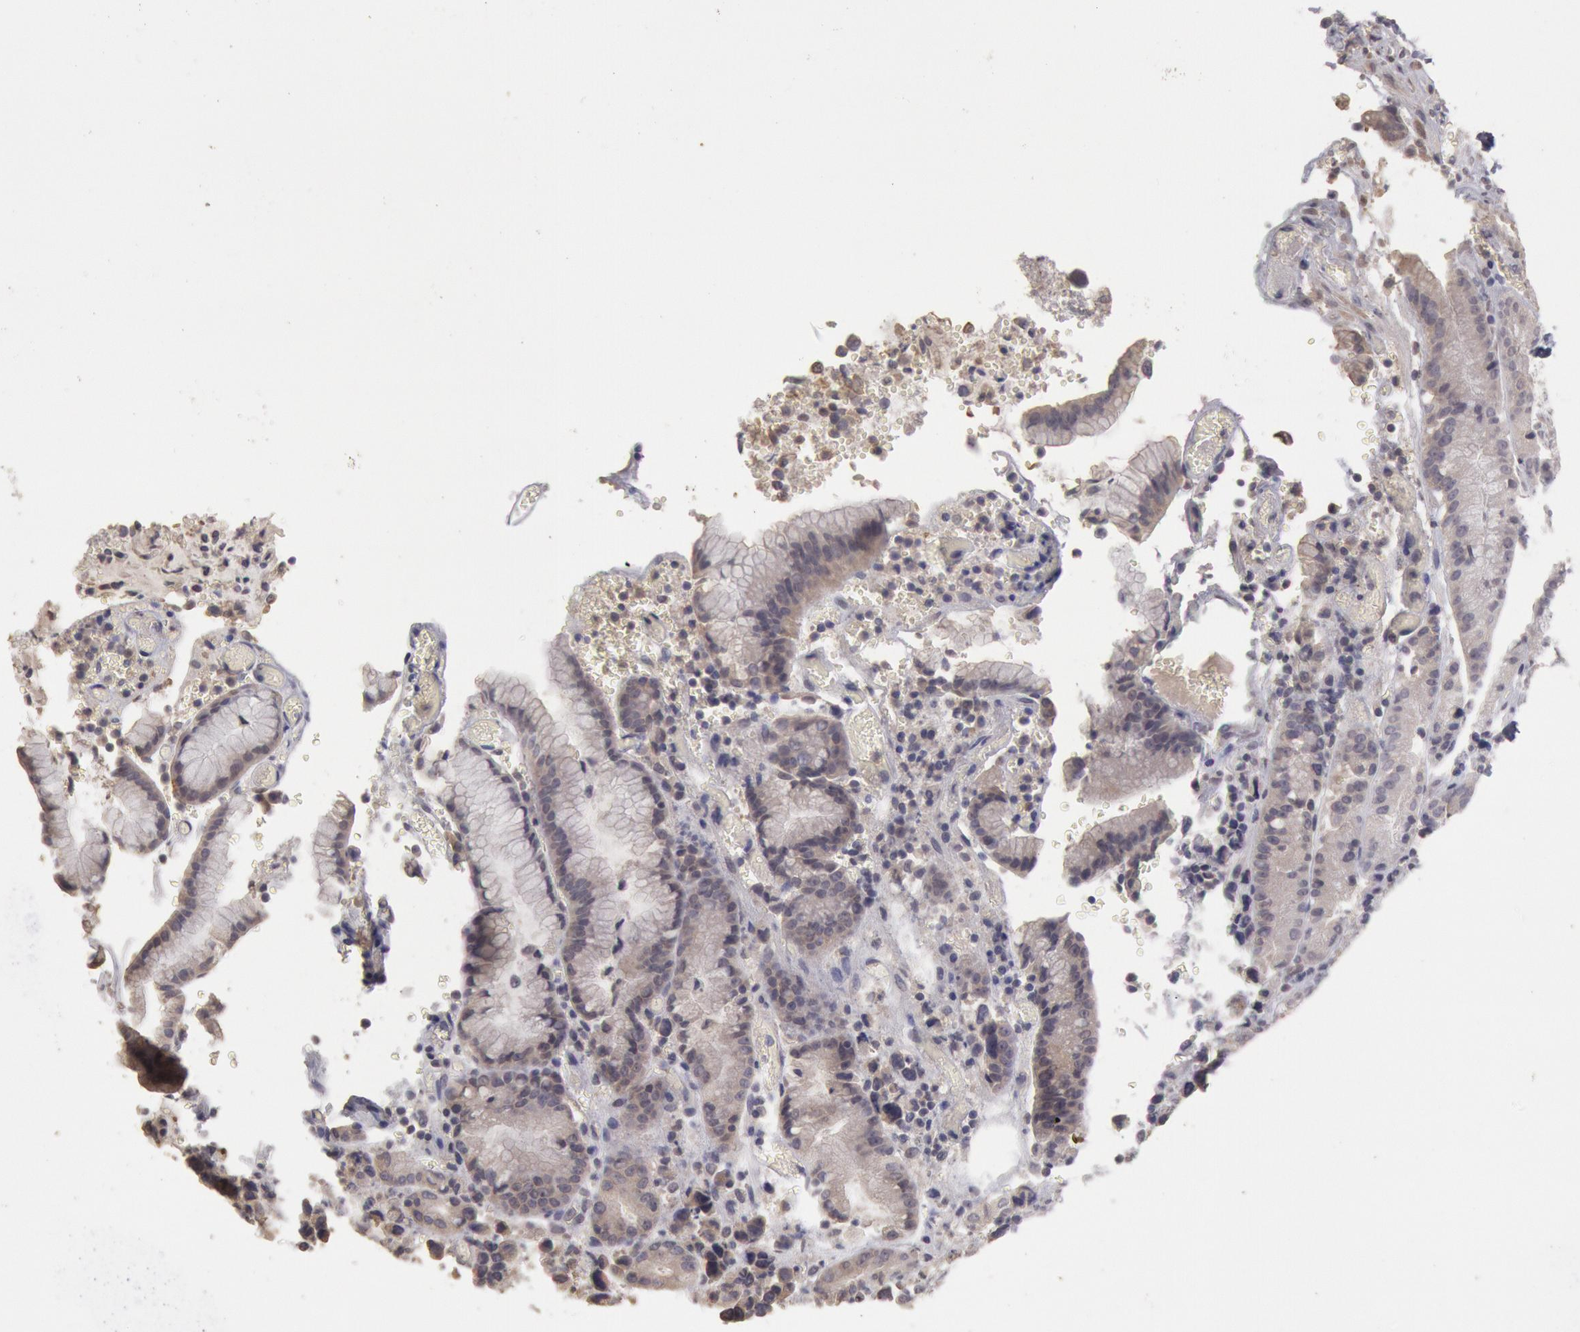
{"staining": {"intensity": "weak", "quantity": "25%-75%", "location": "cytoplasmic/membranous"}, "tissue": "stomach cancer", "cell_type": "Tumor cells", "image_type": "cancer", "snomed": [{"axis": "morphology", "description": "Adenocarcinoma, NOS"}, {"axis": "topography", "description": "Stomach, upper"}], "caption": "A high-resolution histopathology image shows immunohistochemistry (IHC) staining of stomach cancer (adenocarcinoma), which demonstrates weak cytoplasmic/membranous positivity in approximately 25%-75% of tumor cells.", "gene": "ZFP36L1", "patient": {"sex": "male", "age": 71}}